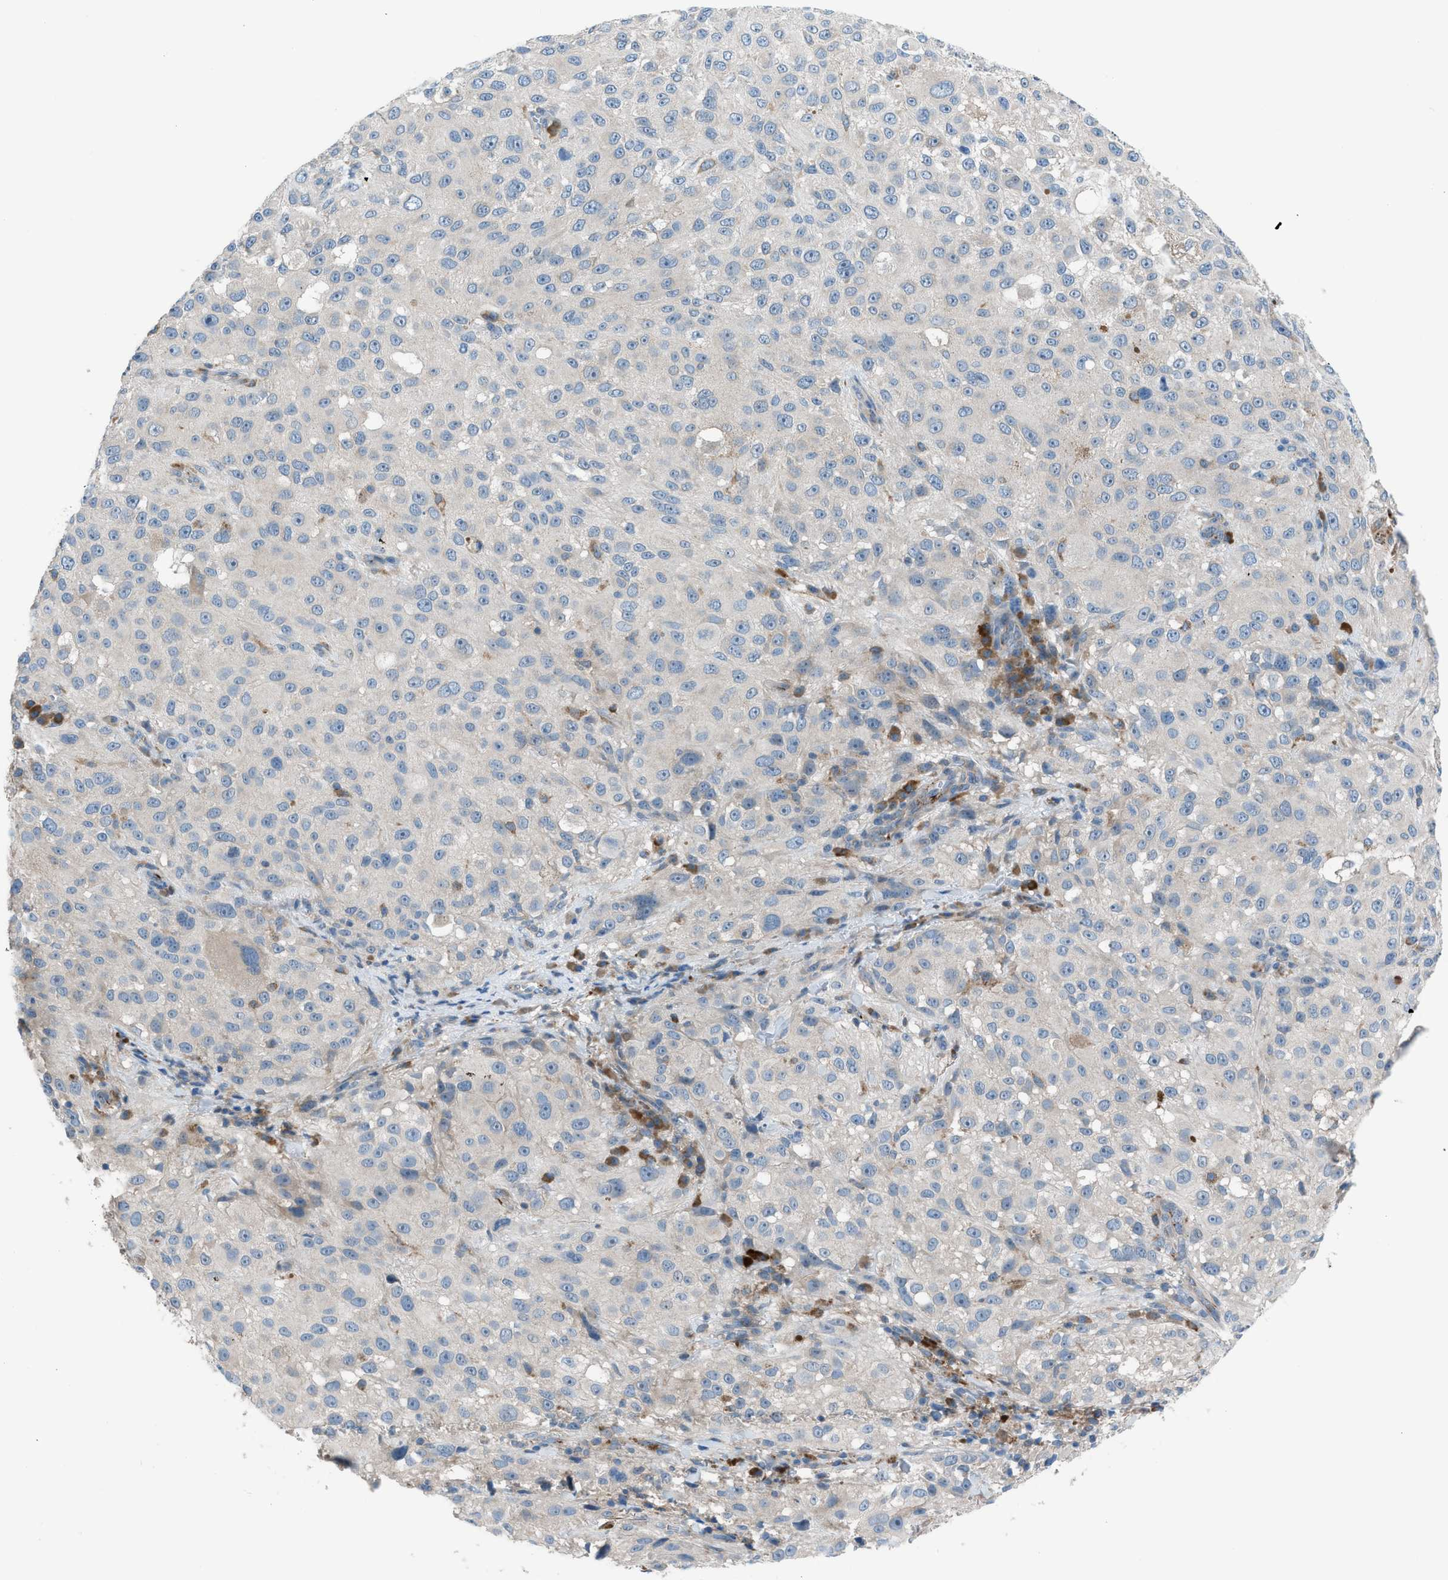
{"staining": {"intensity": "negative", "quantity": "none", "location": "none"}, "tissue": "melanoma", "cell_type": "Tumor cells", "image_type": "cancer", "snomed": [{"axis": "morphology", "description": "Necrosis, NOS"}, {"axis": "morphology", "description": "Malignant melanoma, NOS"}, {"axis": "topography", "description": "Skin"}], "caption": "There is no significant staining in tumor cells of malignant melanoma. (Stains: DAB IHC with hematoxylin counter stain, Microscopy: brightfield microscopy at high magnification).", "gene": "HEG1", "patient": {"sex": "female", "age": 87}}